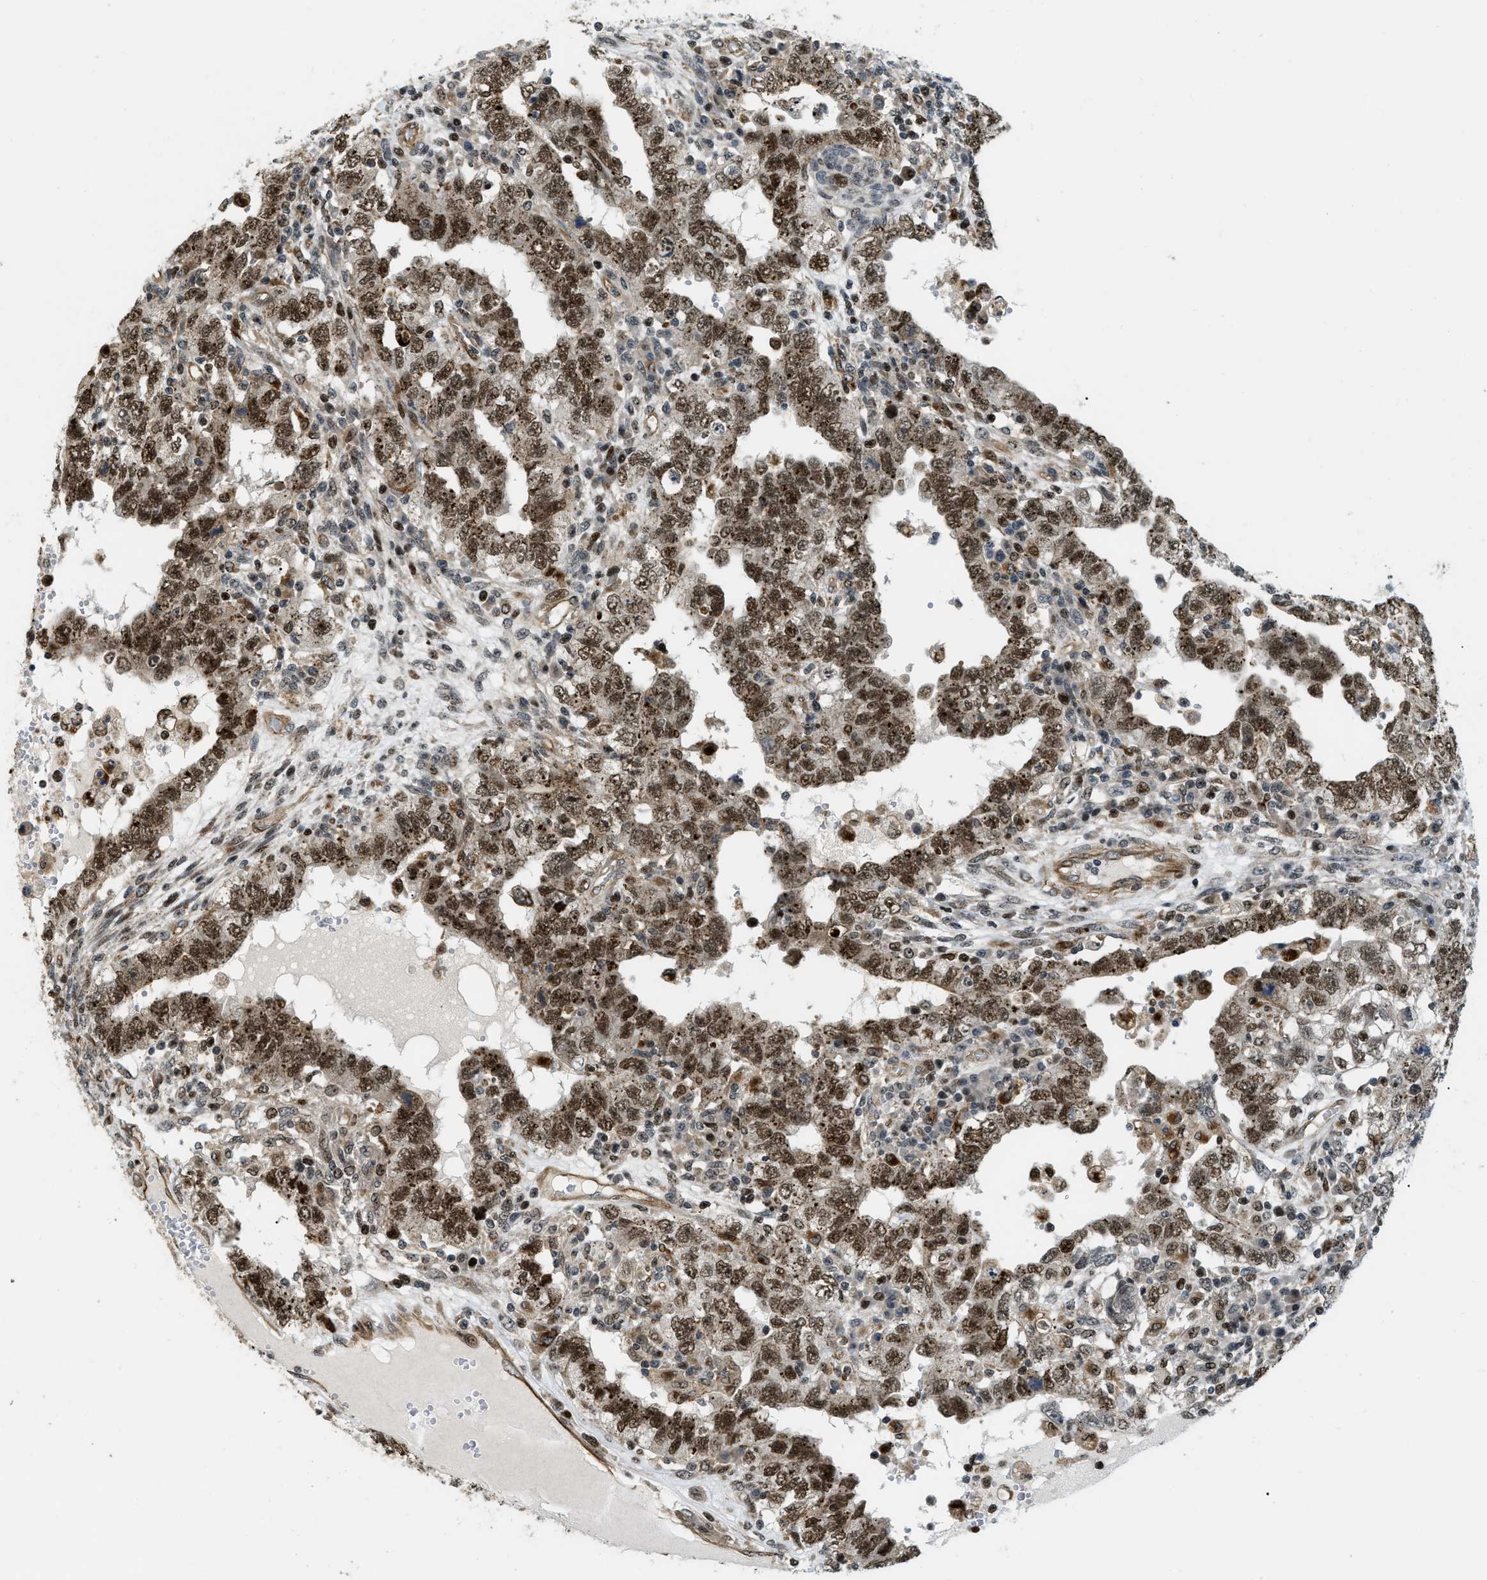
{"staining": {"intensity": "strong", "quantity": ">75%", "location": "nuclear"}, "tissue": "testis cancer", "cell_type": "Tumor cells", "image_type": "cancer", "snomed": [{"axis": "morphology", "description": "Carcinoma, Embryonal, NOS"}, {"axis": "topography", "description": "Testis"}], "caption": "Protein expression analysis of testis cancer (embryonal carcinoma) reveals strong nuclear positivity in approximately >75% of tumor cells.", "gene": "LTA4H", "patient": {"sex": "male", "age": 26}}